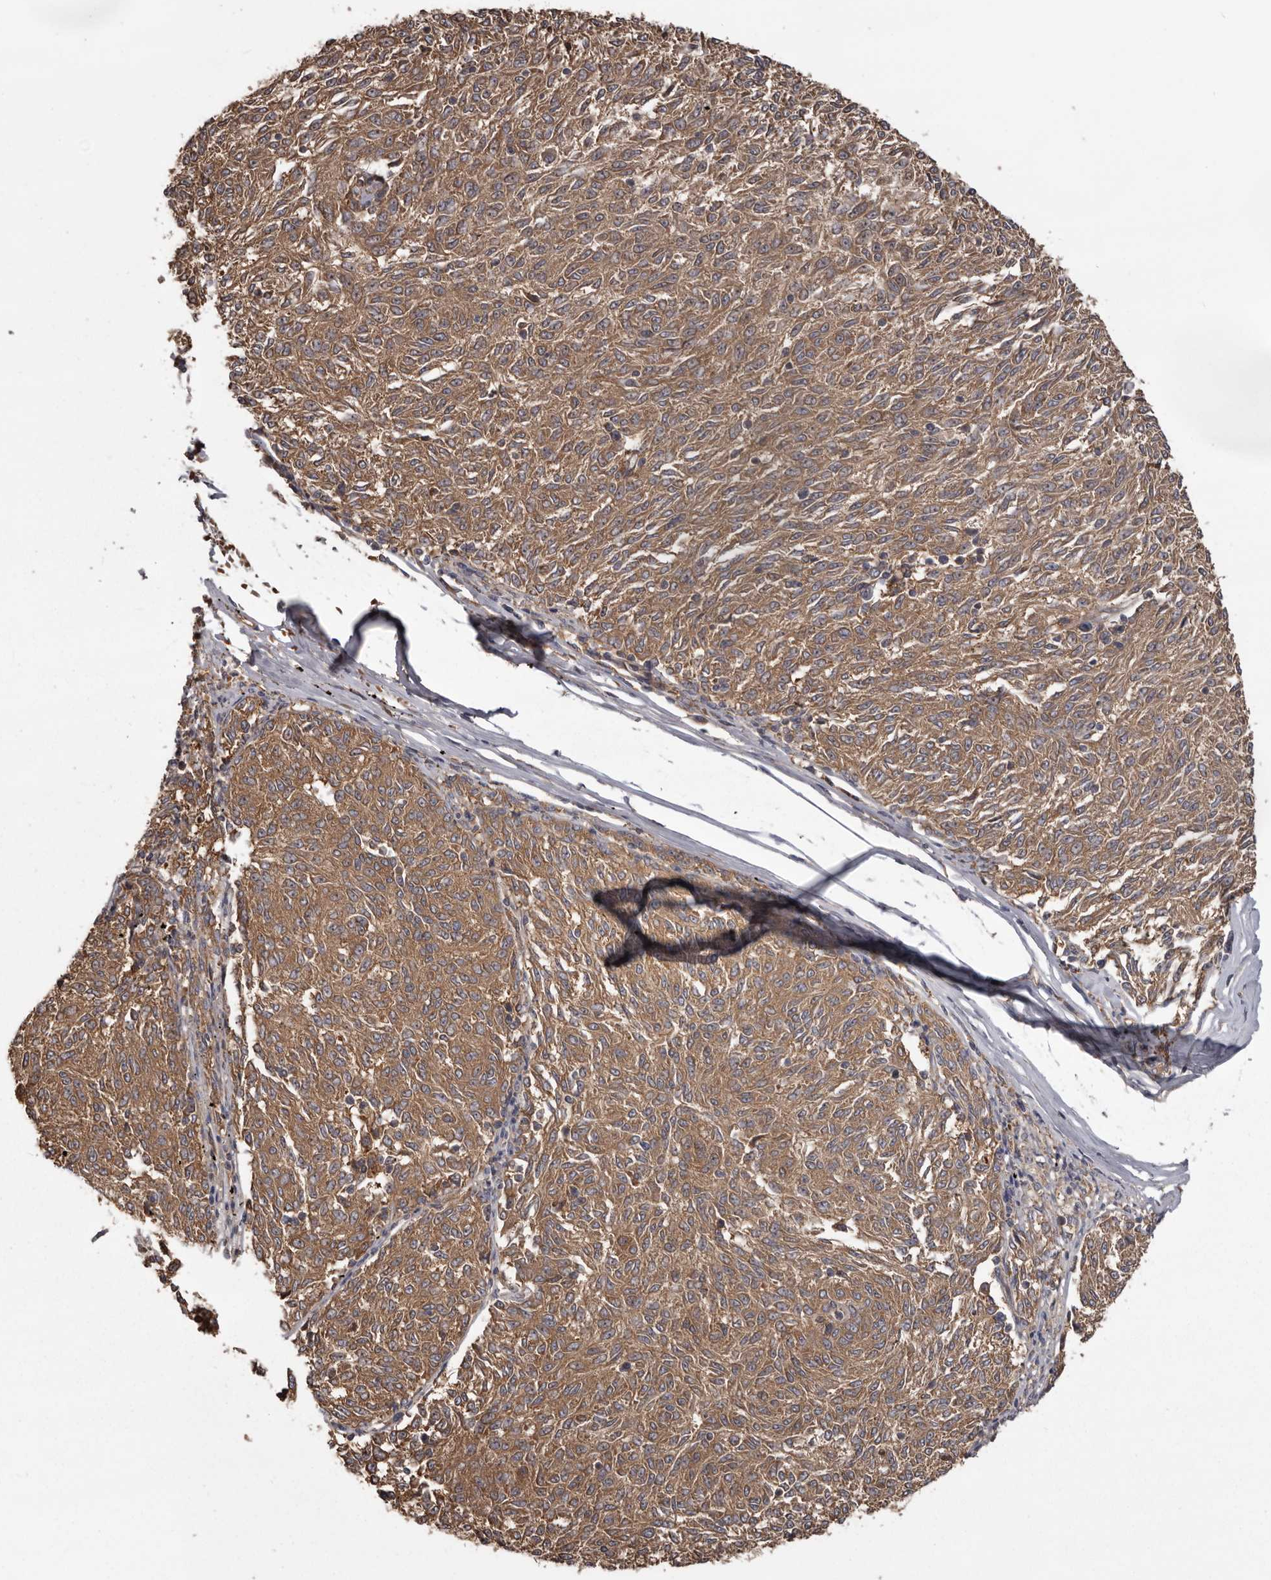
{"staining": {"intensity": "moderate", "quantity": ">75%", "location": "cytoplasmic/membranous"}, "tissue": "melanoma", "cell_type": "Tumor cells", "image_type": "cancer", "snomed": [{"axis": "morphology", "description": "Malignant melanoma, NOS"}, {"axis": "topography", "description": "Skin"}], "caption": "A micrograph of malignant melanoma stained for a protein displays moderate cytoplasmic/membranous brown staining in tumor cells.", "gene": "DARS1", "patient": {"sex": "female", "age": 72}}